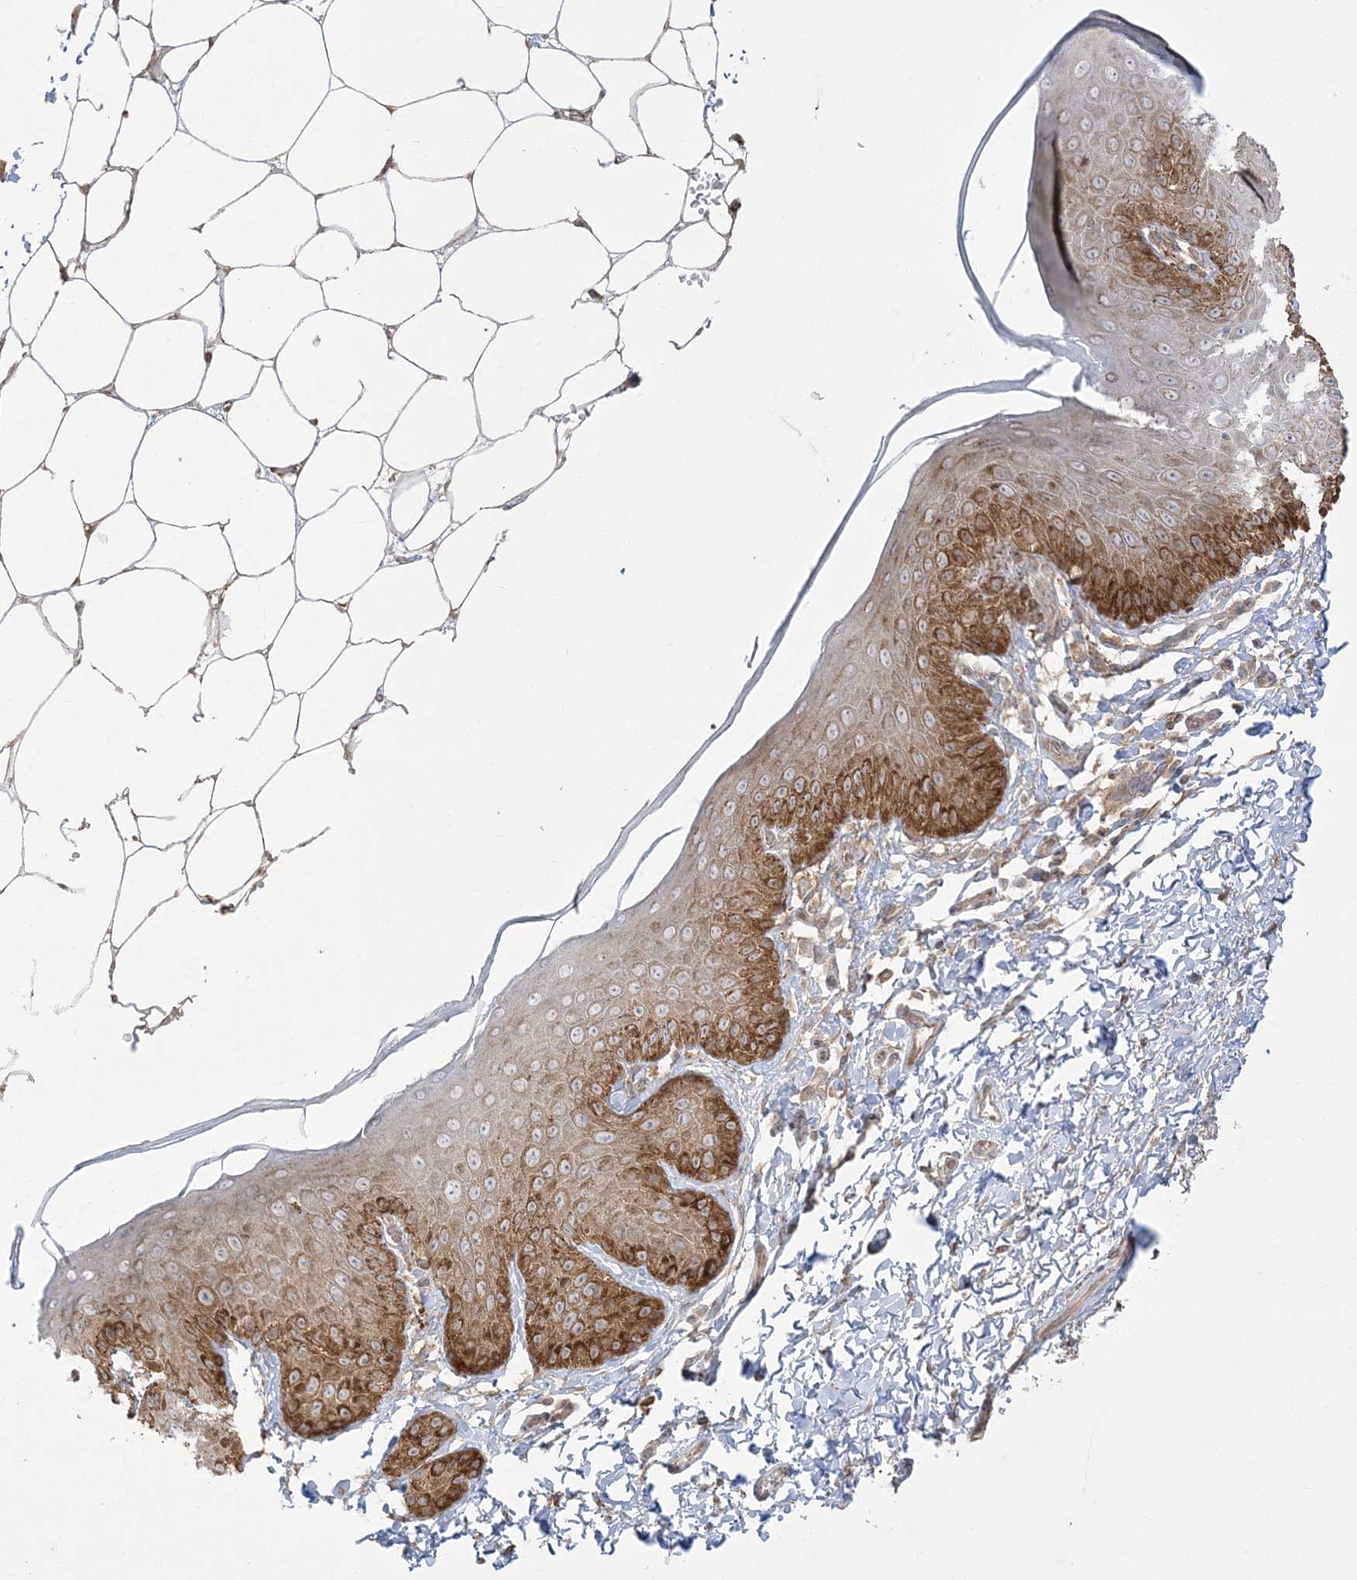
{"staining": {"intensity": "strong", "quantity": "25%-75%", "location": "cytoplasmic/membranous"}, "tissue": "skin", "cell_type": "Epidermal cells", "image_type": "normal", "snomed": [{"axis": "morphology", "description": "Normal tissue, NOS"}, {"axis": "topography", "description": "Anal"}], "caption": "Protein staining of unremarkable skin displays strong cytoplasmic/membranous staining in about 25%-75% of epidermal cells. The staining was performed using DAB, with brown indicating positive protein expression. Nuclei are stained blue with hematoxylin.", "gene": "ZC3H6", "patient": {"sex": "male", "age": 44}}